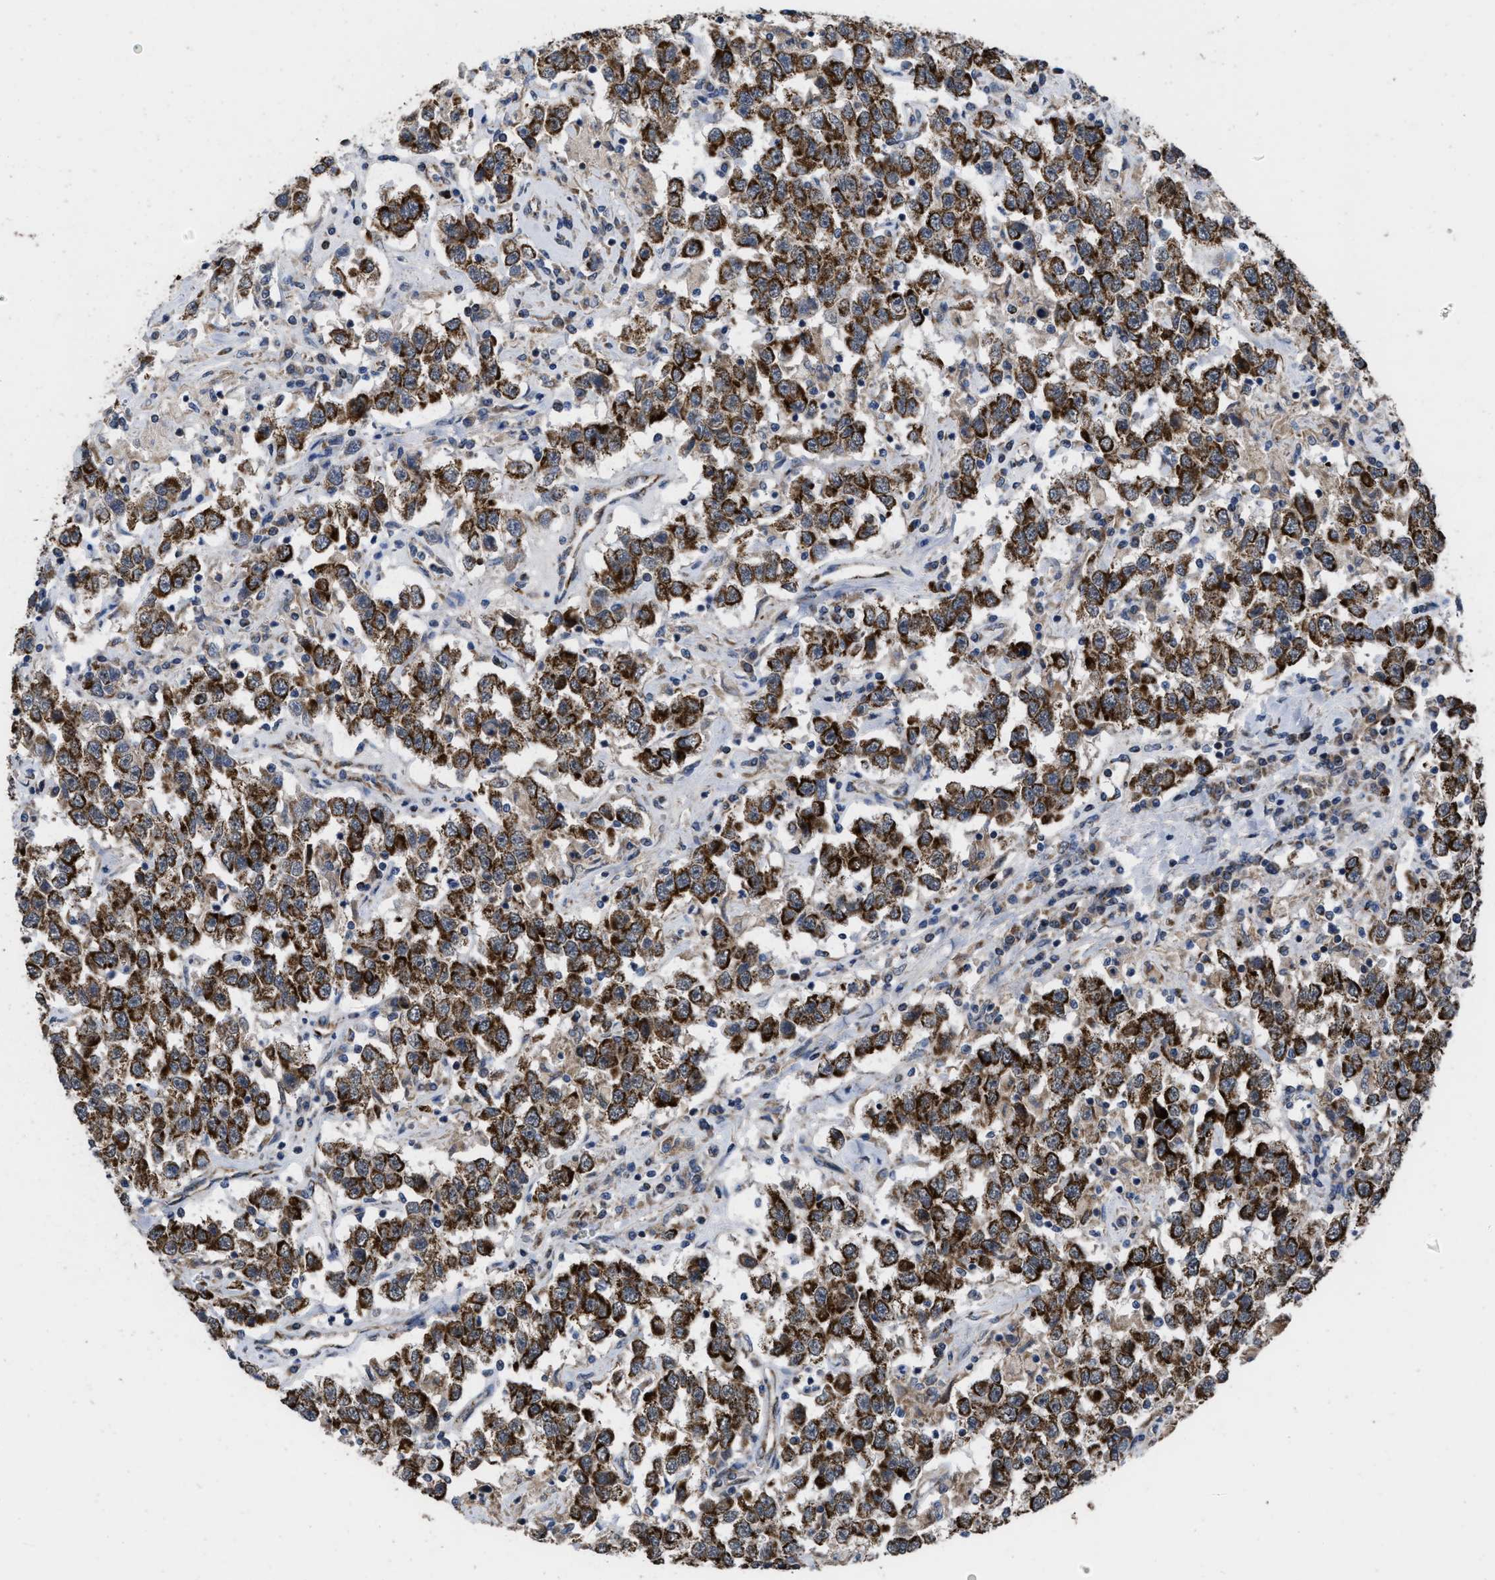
{"staining": {"intensity": "strong", "quantity": ">75%", "location": "cytoplasmic/membranous"}, "tissue": "testis cancer", "cell_type": "Tumor cells", "image_type": "cancer", "snomed": [{"axis": "morphology", "description": "Seminoma, NOS"}, {"axis": "topography", "description": "Testis"}], "caption": "Immunohistochemical staining of seminoma (testis) exhibits high levels of strong cytoplasmic/membranous protein positivity in approximately >75% of tumor cells.", "gene": "AKAP1", "patient": {"sex": "male", "age": 41}}